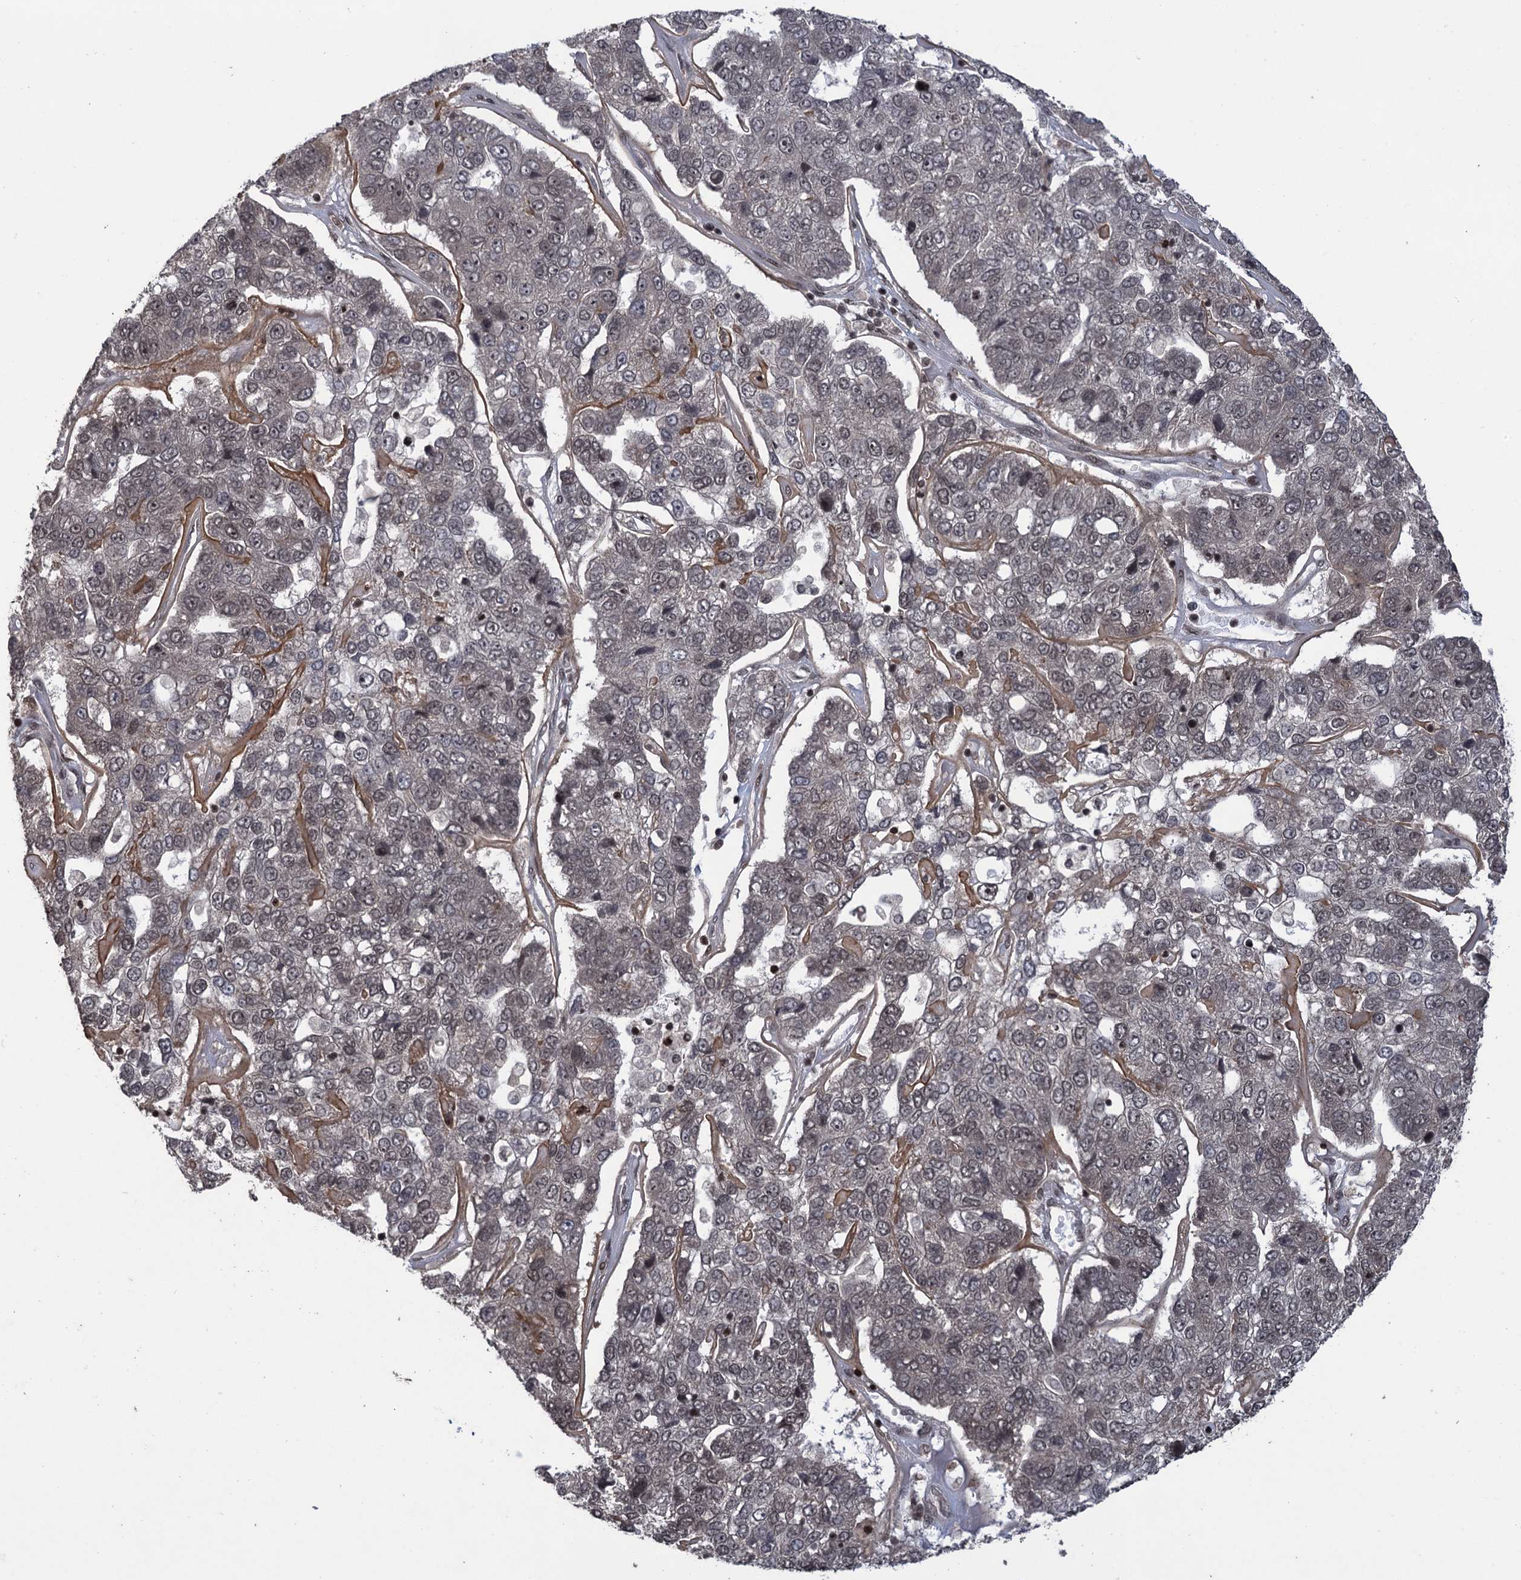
{"staining": {"intensity": "weak", "quantity": "25%-75%", "location": "nuclear"}, "tissue": "pancreatic cancer", "cell_type": "Tumor cells", "image_type": "cancer", "snomed": [{"axis": "morphology", "description": "Adenocarcinoma, NOS"}, {"axis": "topography", "description": "Pancreas"}], "caption": "Tumor cells show low levels of weak nuclear positivity in approximately 25%-75% of cells in human pancreatic cancer (adenocarcinoma).", "gene": "ZNF169", "patient": {"sex": "female", "age": 61}}